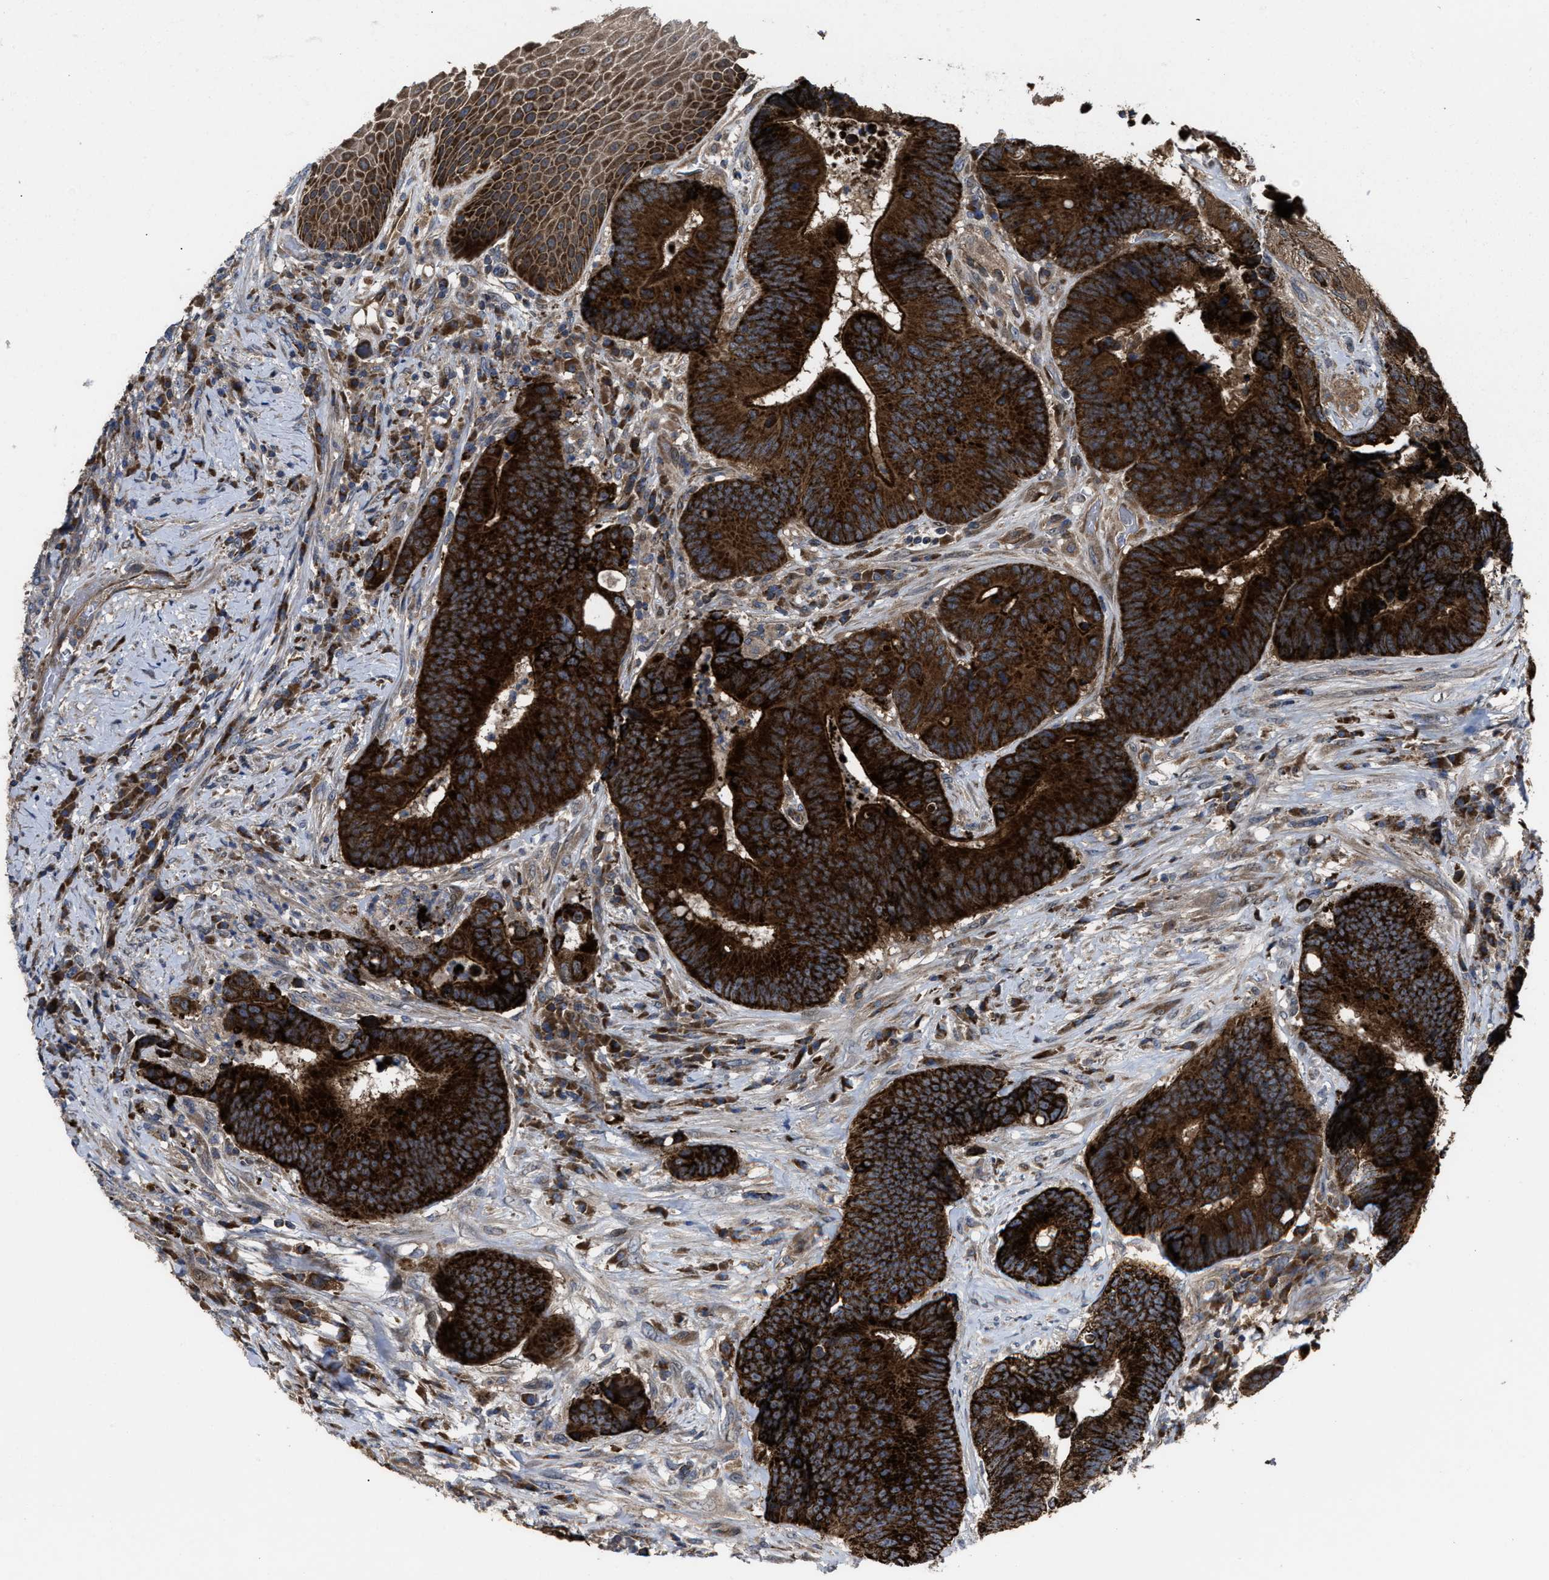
{"staining": {"intensity": "strong", "quantity": ">75%", "location": "cytoplasmic/membranous"}, "tissue": "colorectal cancer", "cell_type": "Tumor cells", "image_type": "cancer", "snomed": [{"axis": "morphology", "description": "Adenocarcinoma, NOS"}, {"axis": "topography", "description": "Rectum"}, {"axis": "topography", "description": "Anal"}], "caption": "Immunohistochemical staining of colorectal cancer exhibits high levels of strong cytoplasmic/membranous staining in approximately >75% of tumor cells.", "gene": "PASK", "patient": {"sex": "female", "age": 89}}